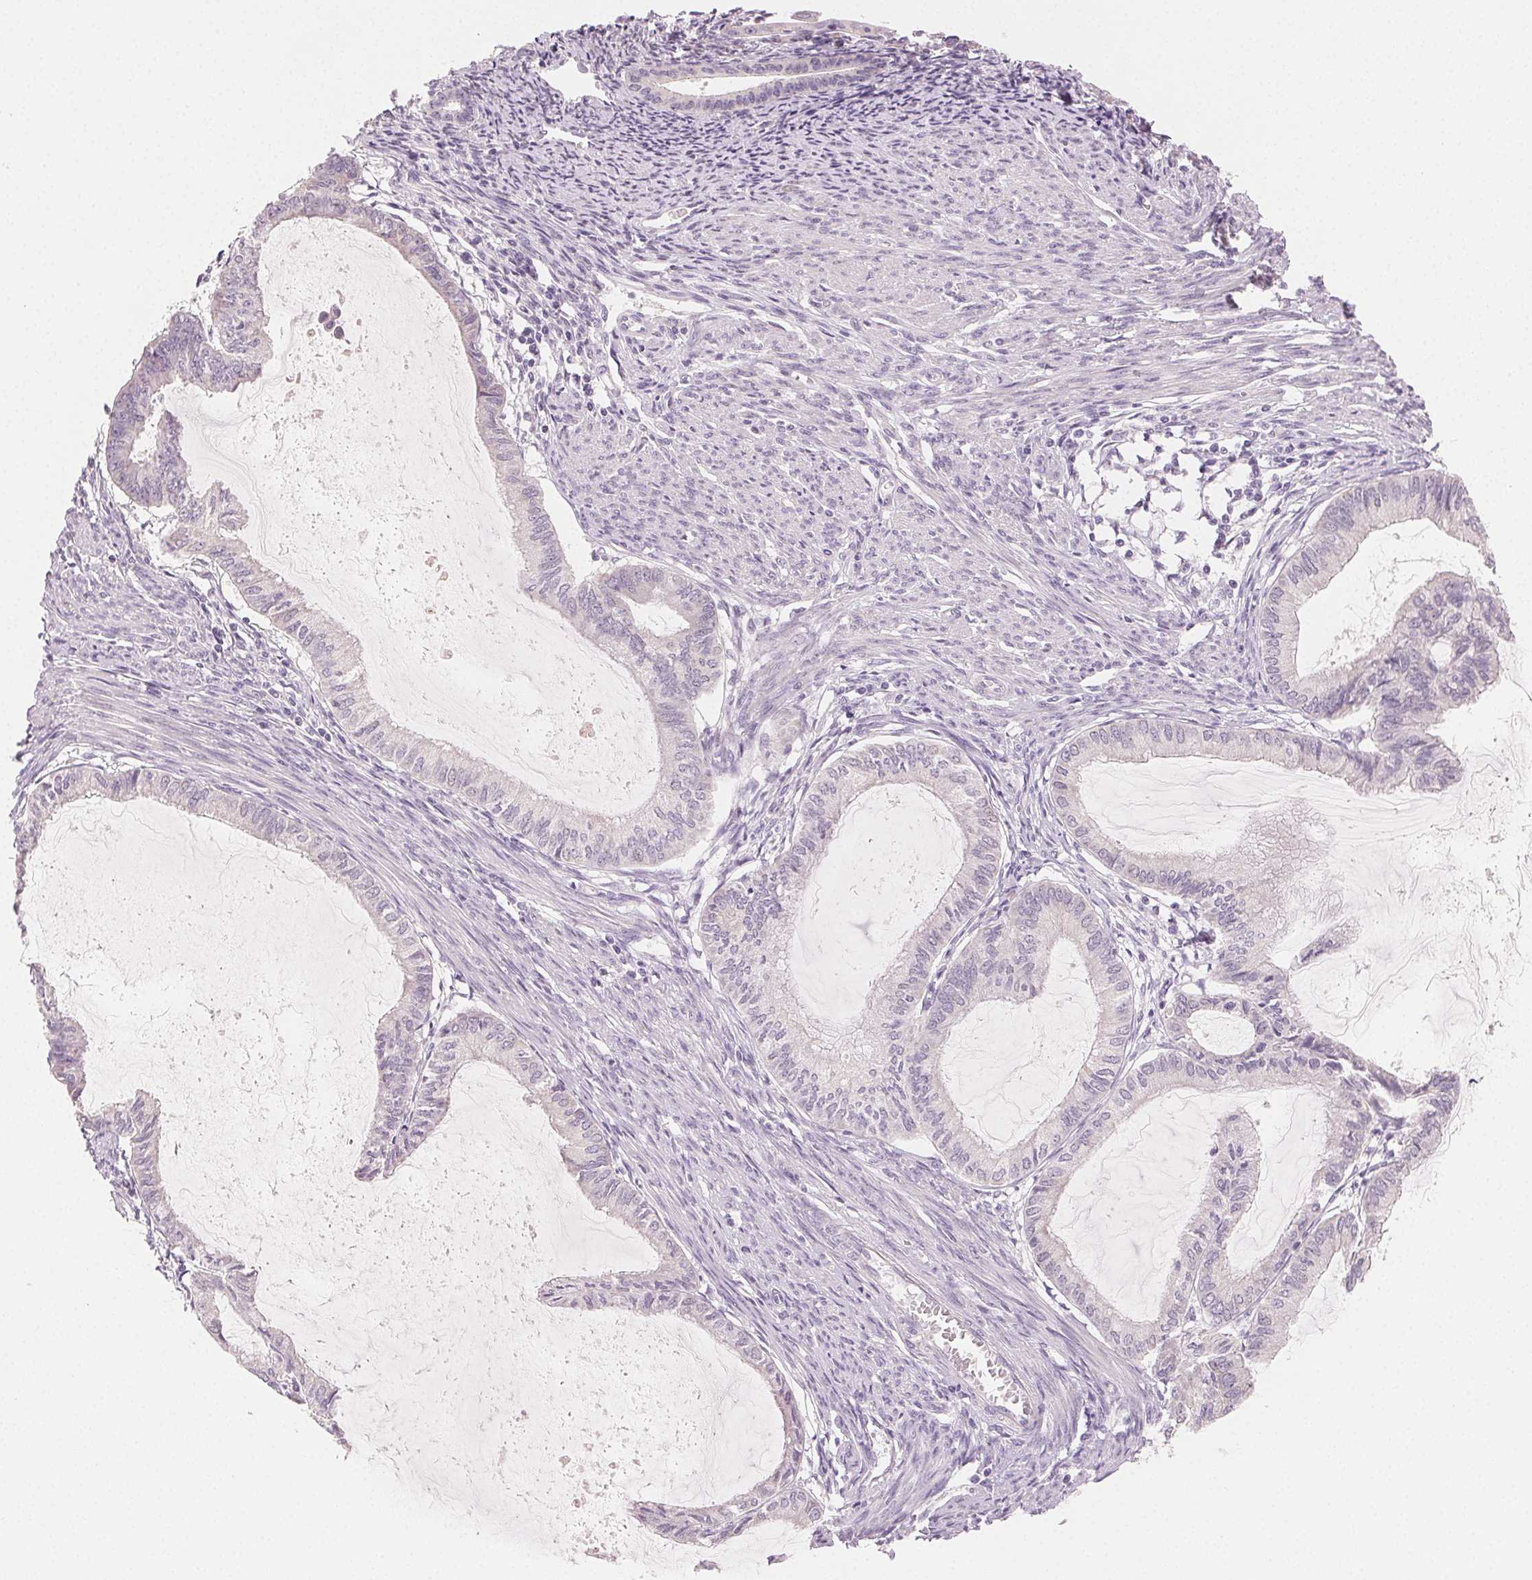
{"staining": {"intensity": "negative", "quantity": "none", "location": "none"}, "tissue": "endometrial cancer", "cell_type": "Tumor cells", "image_type": "cancer", "snomed": [{"axis": "morphology", "description": "Adenocarcinoma, NOS"}, {"axis": "topography", "description": "Endometrium"}], "caption": "Immunohistochemistry (IHC) photomicrograph of endometrial cancer (adenocarcinoma) stained for a protein (brown), which shows no positivity in tumor cells.", "gene": "MYBL1", "patient": {"sex": "female", "age": 86}}